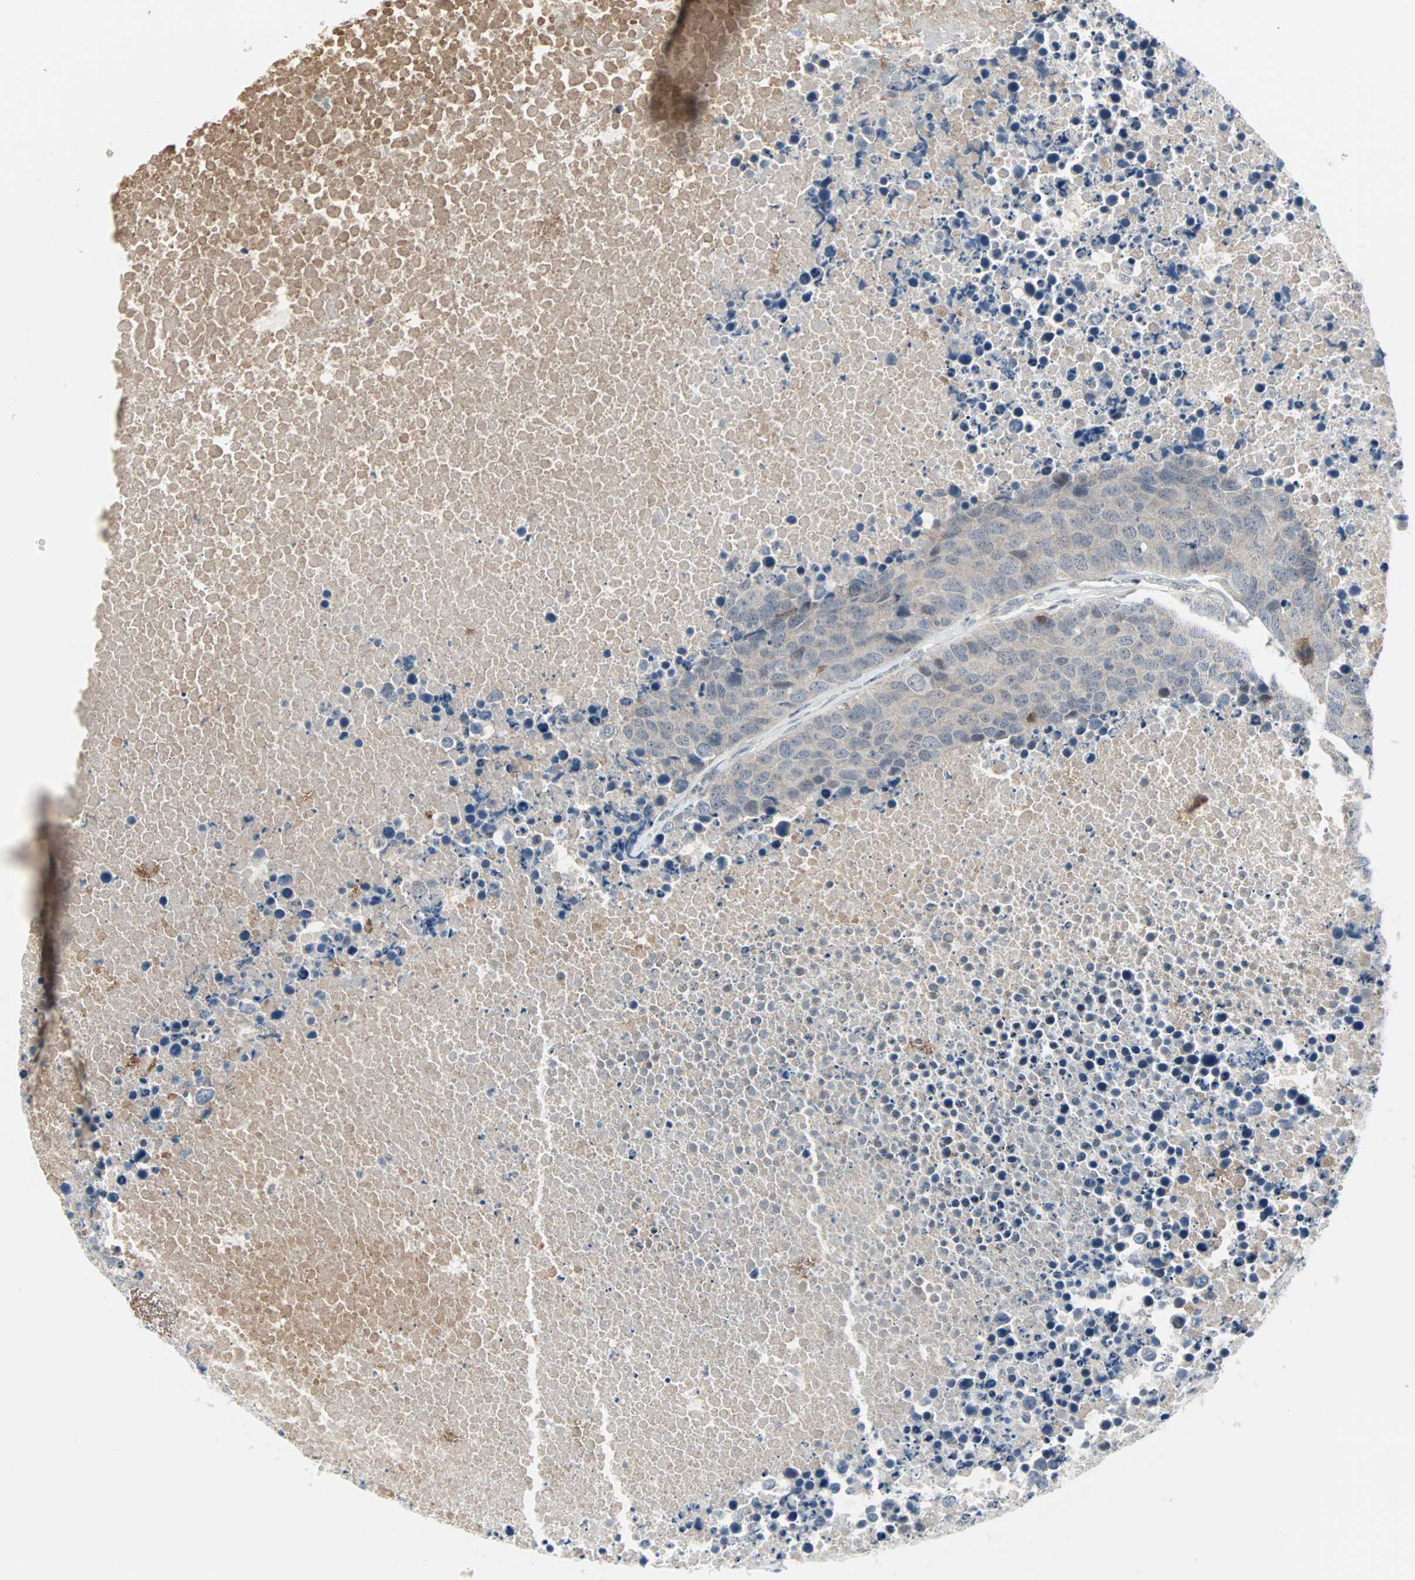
{"staining": {"intensity": "negative", "quantity": "none", "location": "none"}, "tissue": "carcinoid", "cell_type": "Tumor cells", "image_type": "cancer", "snomed": [{"axis": "morphology", "description": "Carcinoid, malignant, NOS"}, {"axis": "topography", "description": "Lung"}], "caption": "Immunohistochemical staining of carcinoid exhibits no significant staining in tumor cells. (Immunohistochemistry (ihc), brightfield microscopy, high magnification).", "gene": "CASP3", "patient": {"sex": "male", "age": 60}}